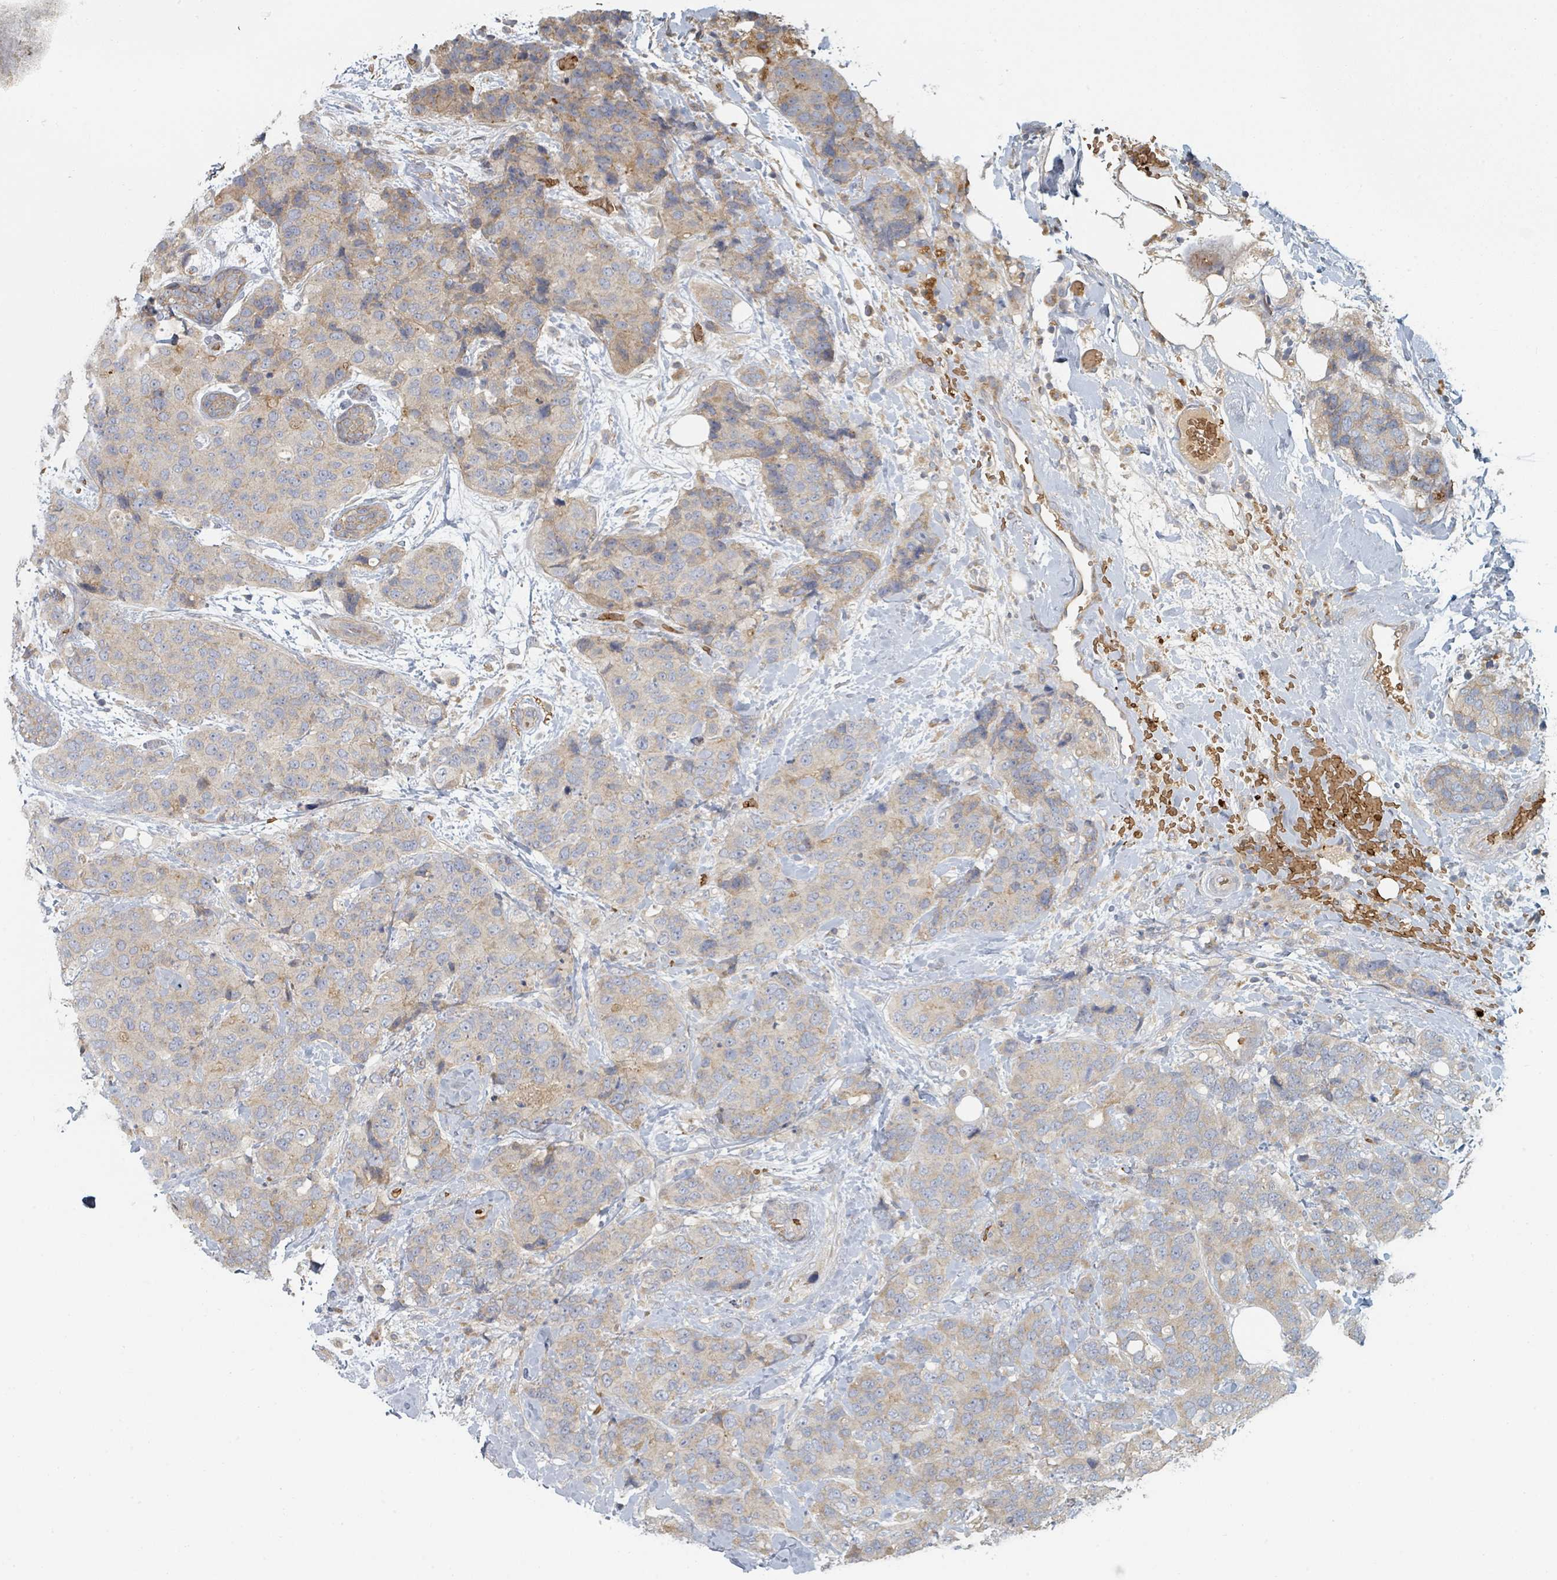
{"staining": {"intensity": "weak", "quantity": "<25%", "location": "cytoplasmic/membranous"}, "tissue": "breast cancer", "cell_type": "Tumor cells", "image_type": "cancer", "snomed": [{"axis": "morphology", "description": "Lobular carcinoma"}, {"axis": "topography", "description": "Breast"}], "caption": "Tumor cells are negative for brown protein staining in breast lobular carcinoma.", "gene": "TRPC4AP", "patient": {"sex": "female", "age": 59}}